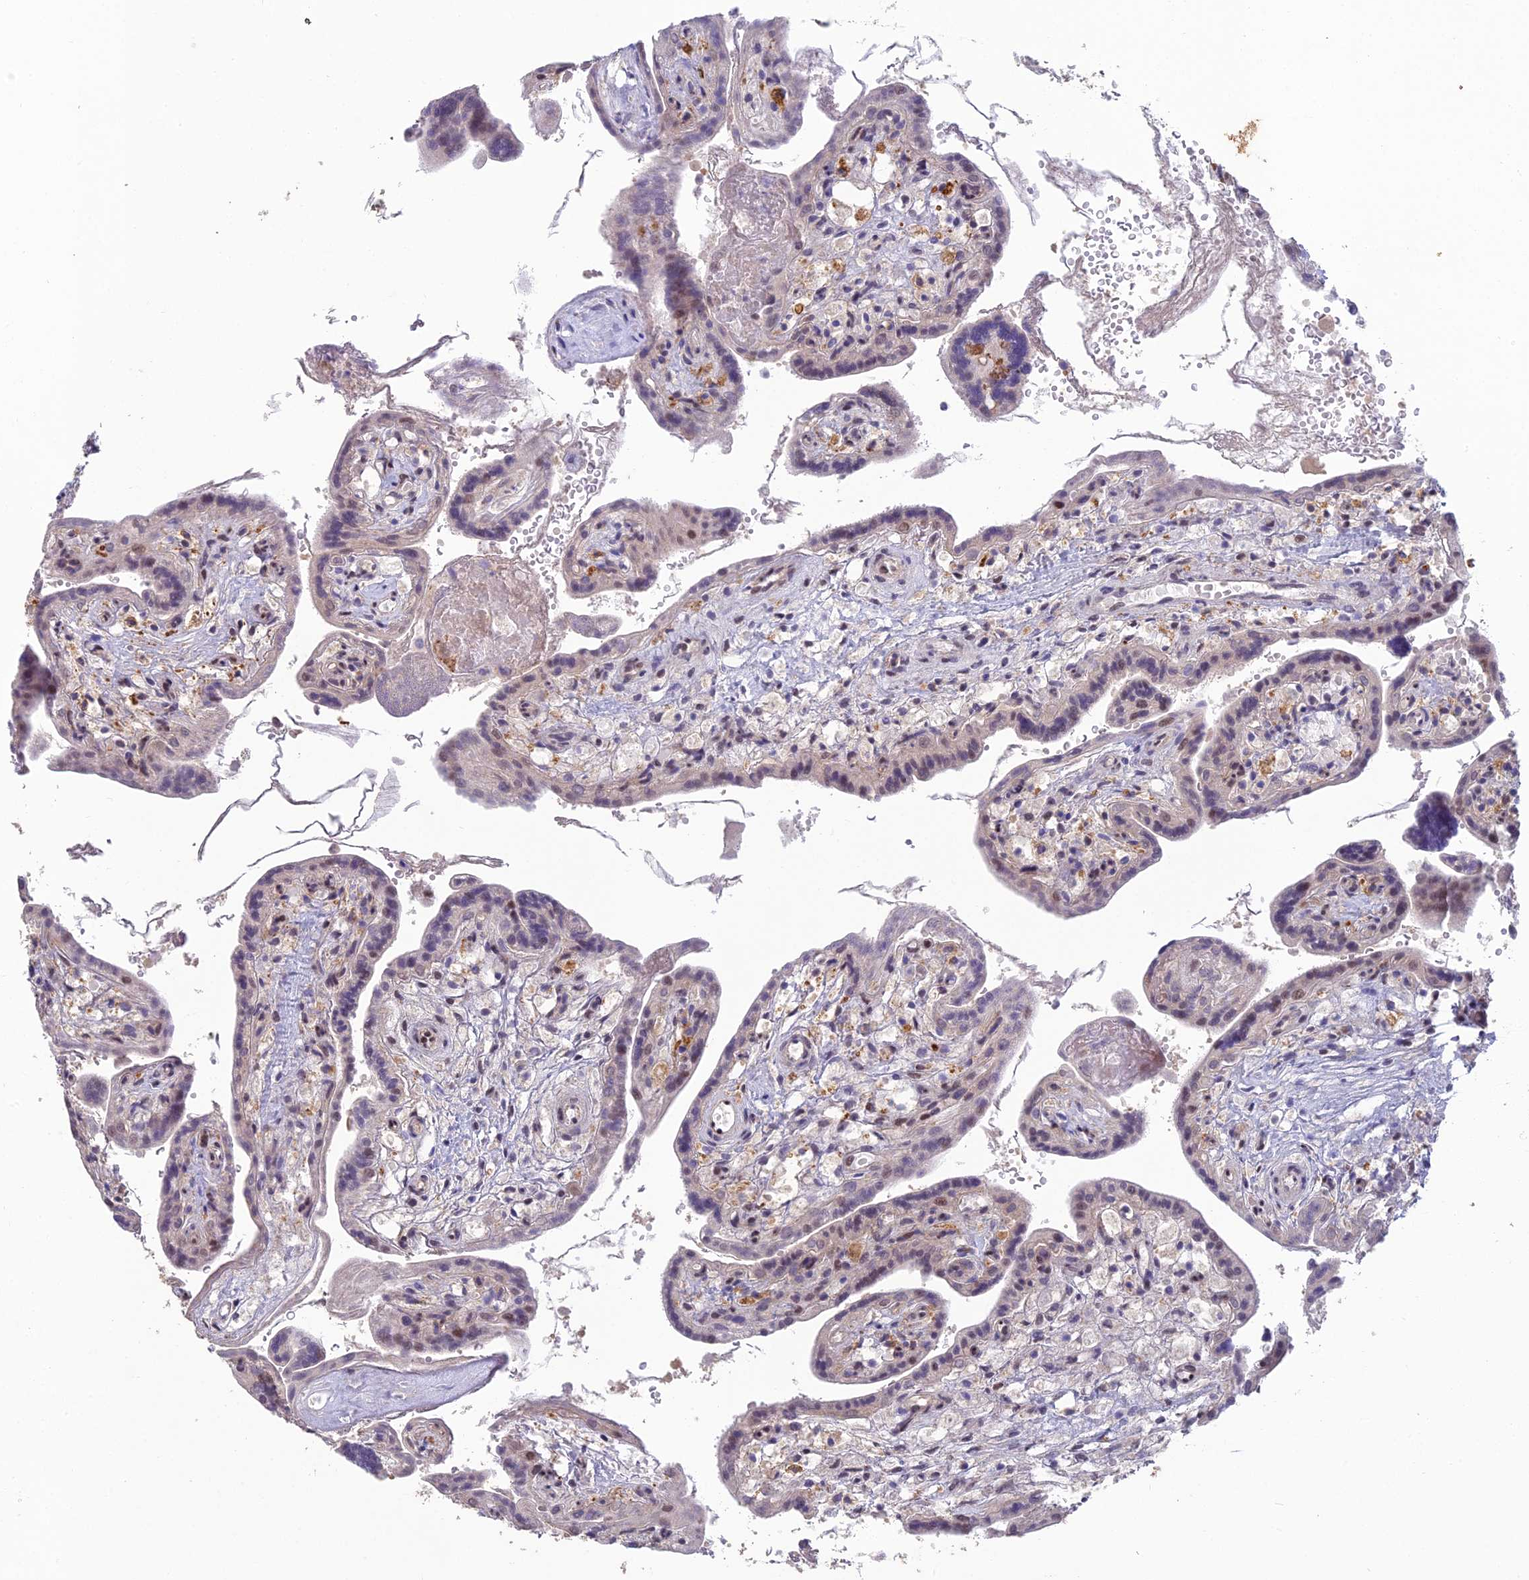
{"staining": {"intensity": "moderate", "quantity": "25%-75%", "location": "nuclear"}, "tissue": "placenta", "cell_type": "Trophoblastic cells", "image_type": "normal", "snomed": [{"axis": "morphology", "description": "Normal tissue, NOS"}, {"axis": "topography", "description": "Placenta"}], "caption": "Approximately 25%-75% of trophoblastic cells in unremarkable human placenta display moderate nuclear protein positivity as visualized by brown immunohistochemical staining.", "gene": "ABHD17A", "patient": {"sex": "female", "age": 37}}